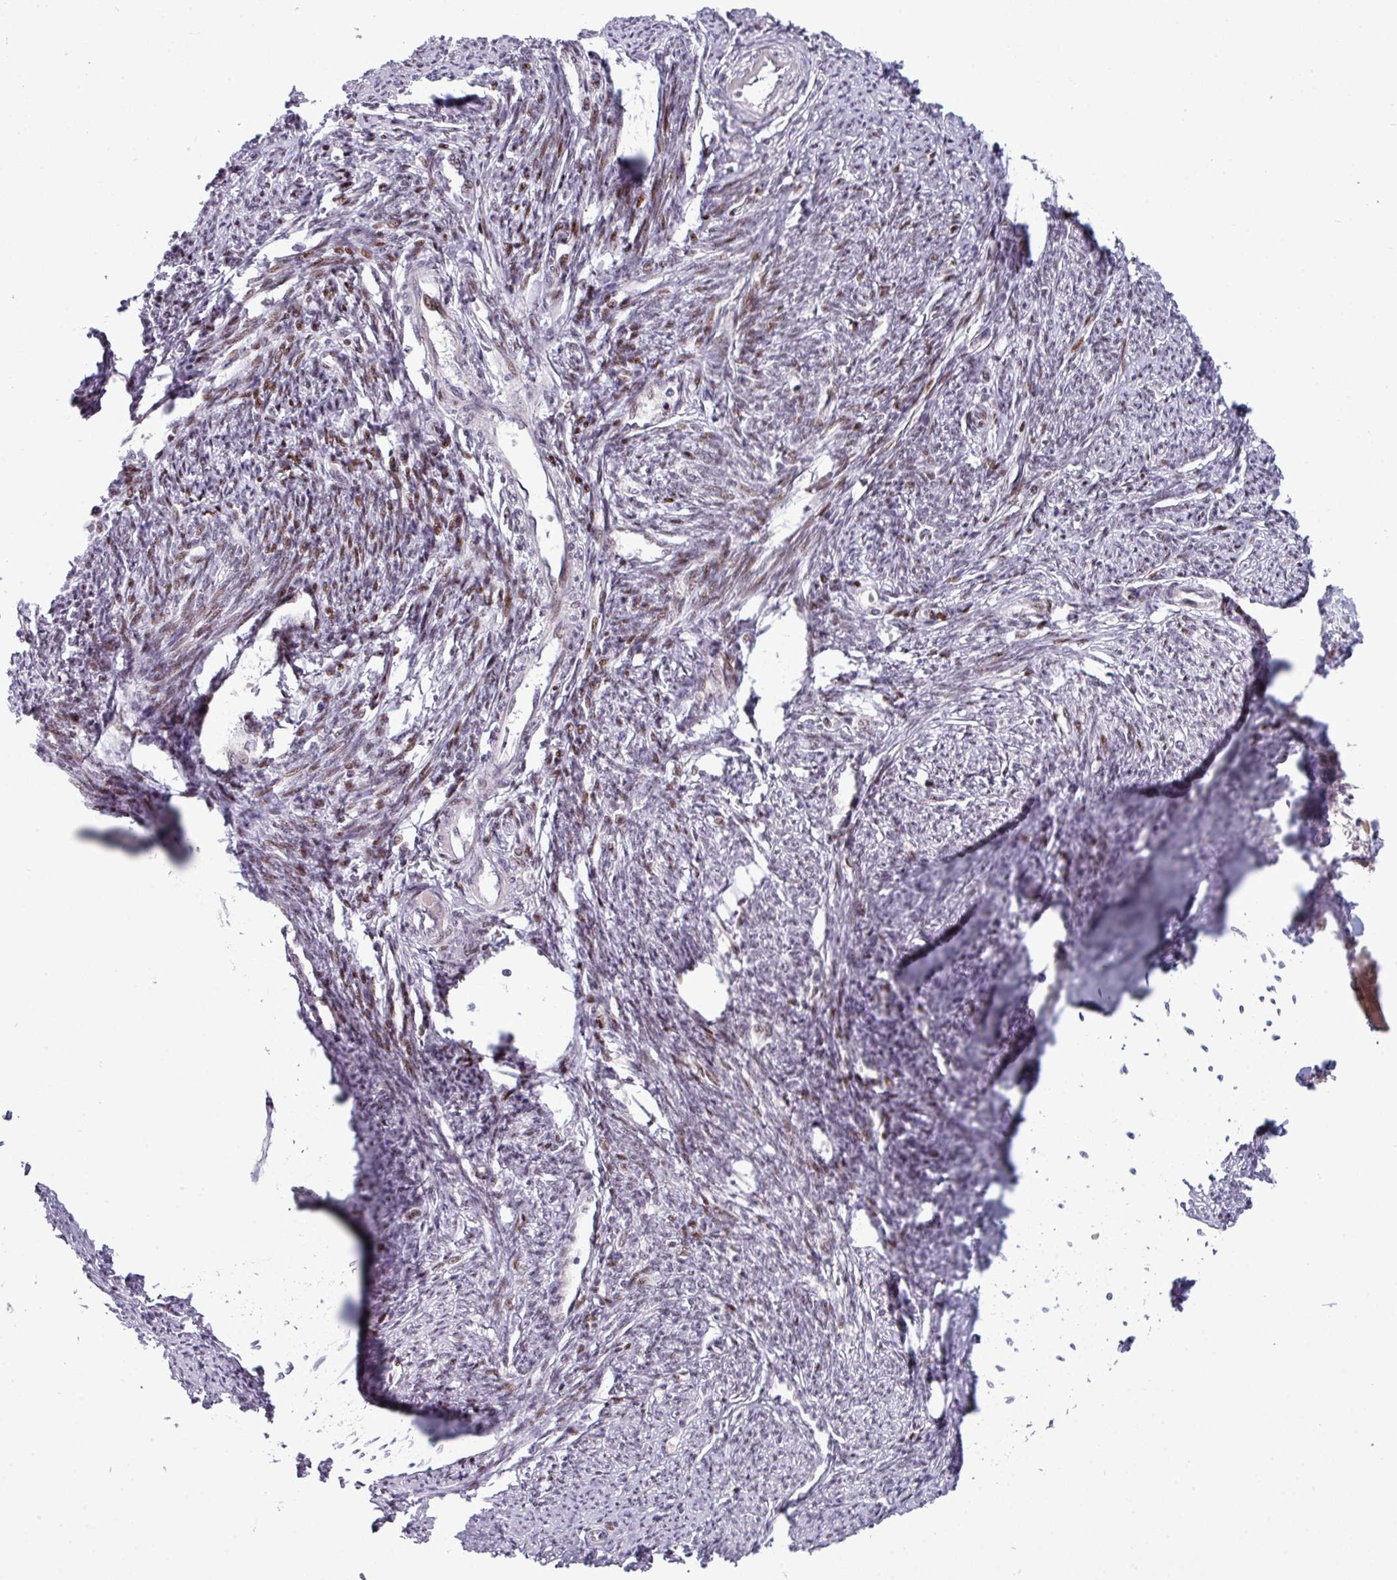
{"staining": {"intensity": "moderate", "quantity": "<25%", "location": "nuclear"}, "tissue": "smooth muscle", "cell_type": "Smooth muscle cells", "image_type": "normal", "snomed": [{"axis": "morphology", "description": "Normal tissue, NOS"}, {"axis": "topography", "description": "Smooth muscle"}, {"axis": "topography", "description": "Fallopian tube"}], "caption": "Protein expression analysis of benign smooth muscle displays moderate nuclear expression in approximately <25% of smooth muscle cells. The protein of interest is stained brown, and the nuclei are stained in blue (DAB (3,3'-diaminobenzidine) IHC with brightfield microscopy, high magnification).", "gene": "SLC66A2", "patient": {"sex": "female", "age": 59}}